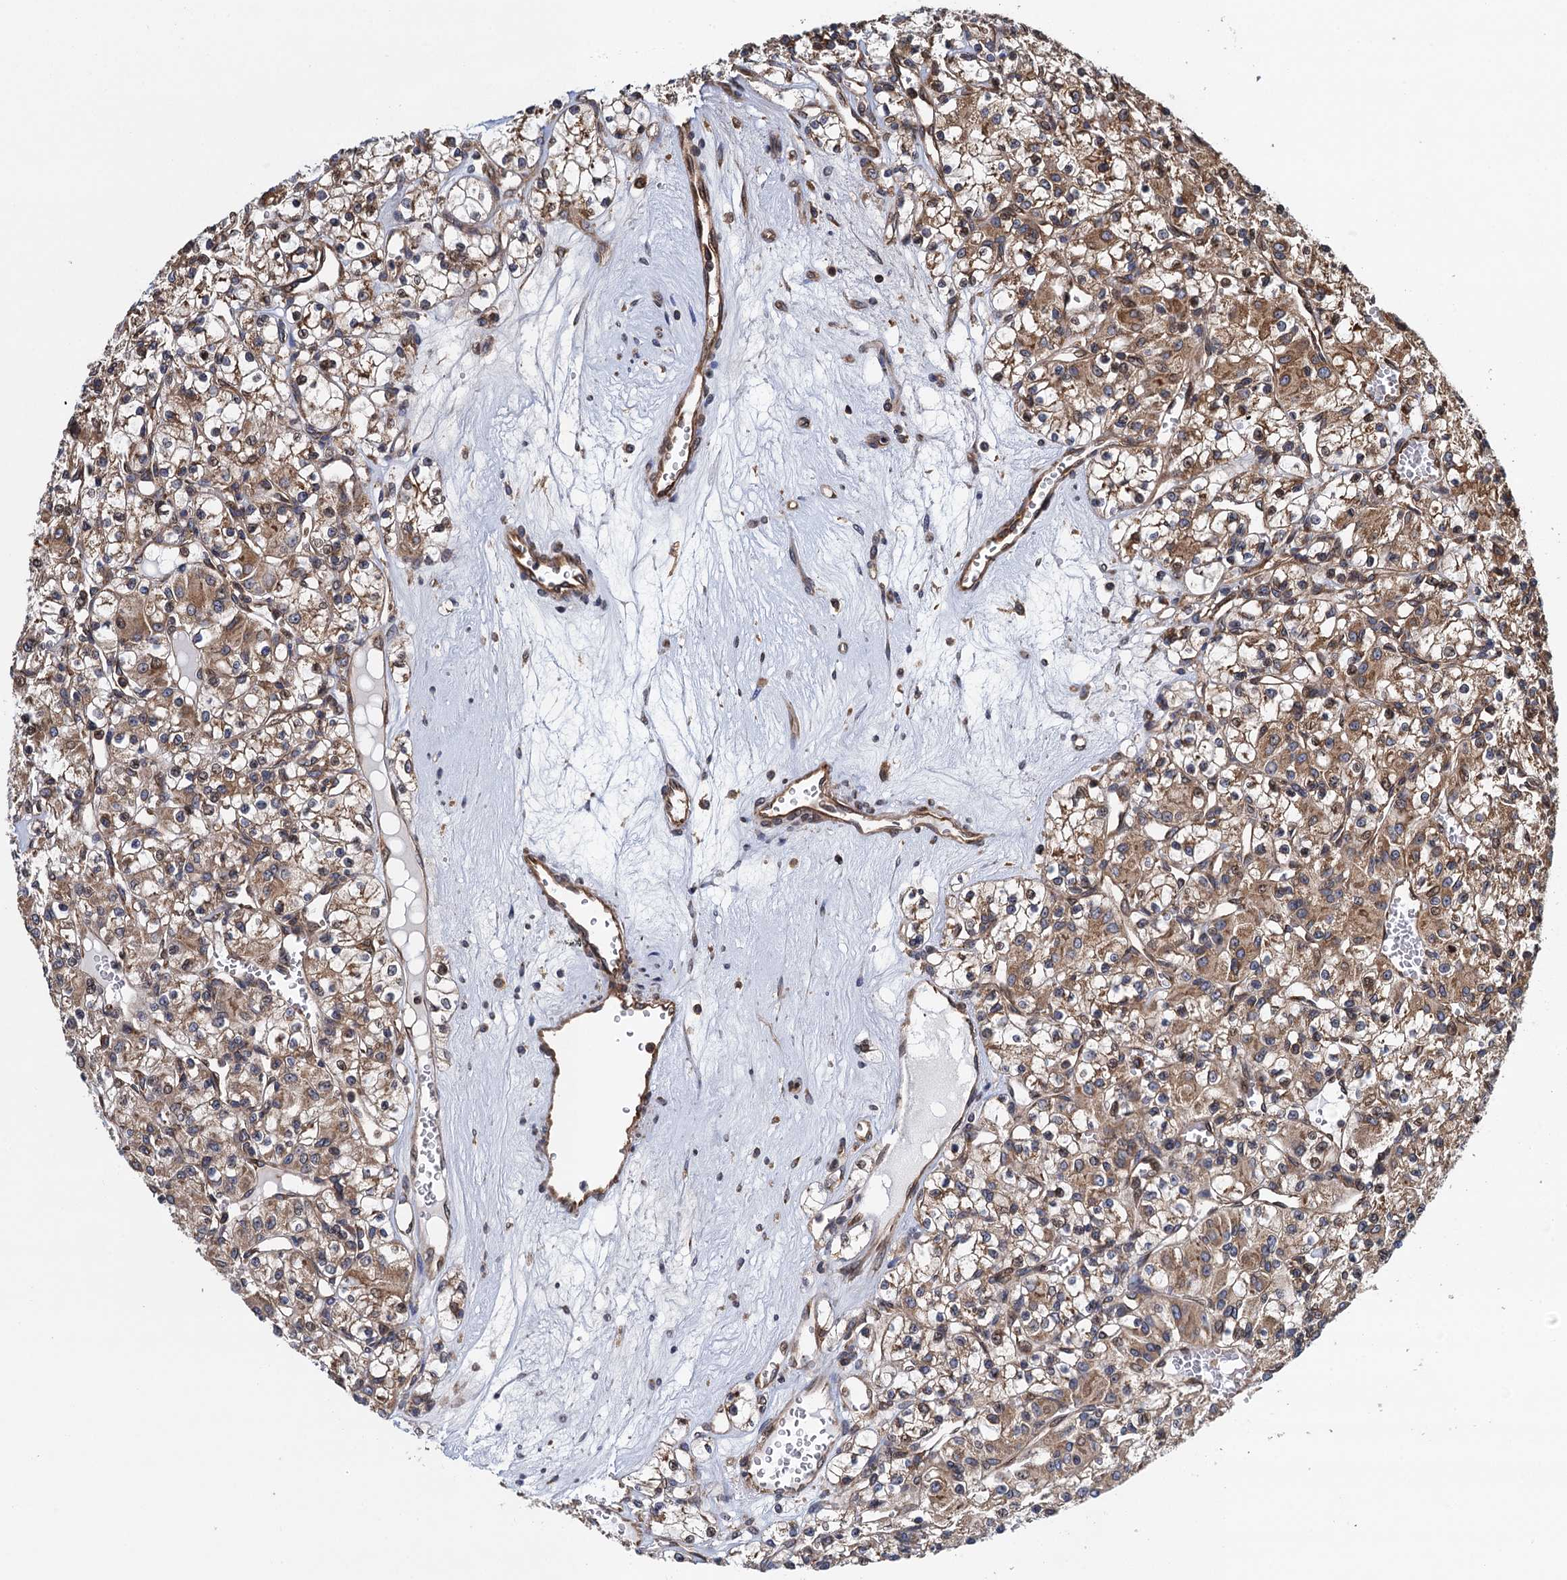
{"staining": {"intensity": "moderate", "quantity": "25%-75%", "location": "cytoplasmic/membranous"}, "tissue": "renal cancer", "cell_type": "Tumor cells", "image_type": "cancer", "snomed": [{"axis": "morphology", "description": "Adenocarcinoma, NOS"}, {"axis": "topography", "description": "Kidney"}], "caption": "Immunohistochemistry (IHC) (DAB) staining of human renal adenocarcinoma displays moderate cytoplasmic/membranous protein positivity in about 25%-75% of tumor cells. Immunohistochemistry stains the protein of interest in brown and the nuclei are stained blue.", "gene": "MDM1", "patient": {"sex": "female", "age": 59}}